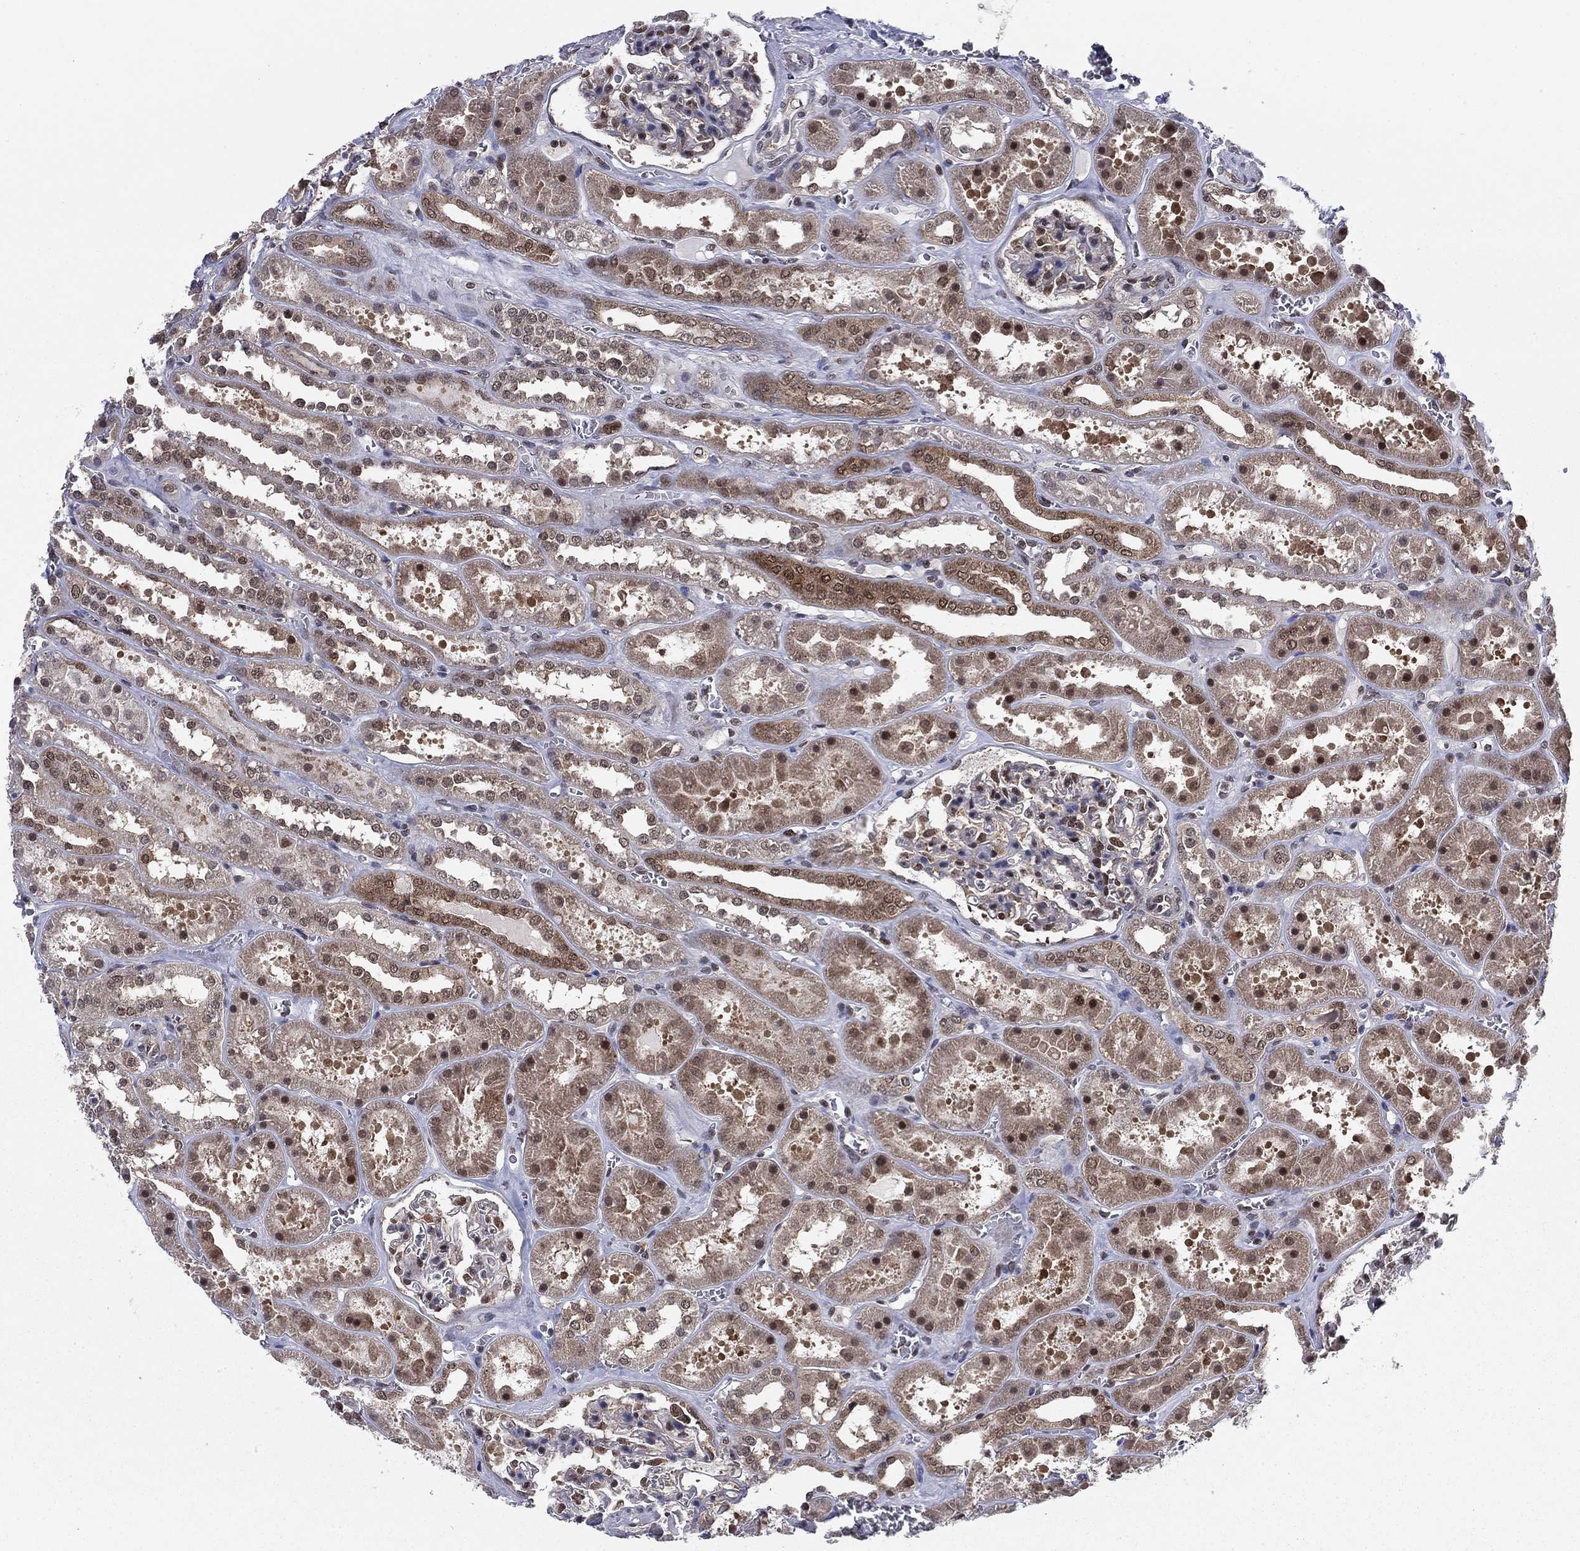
{"staining": {"intensity": "strong", "quantity": "<25%", "location": "nuclear"}, "tissue": "kidney", "cell_type": "Cells in glomeruli", "image_type": "normal", "snomed": [{"axis": "morphology", "description": "Normal tissue, NOS"}, {"axis": "topography", "description": "Kidney"}], "caption": "Strong nuclear protein staining is present in about <25% of cells in glomeruli in kidney.", "gene": "DNAJA1", "patient": {"sex": "female", "age": 41}}